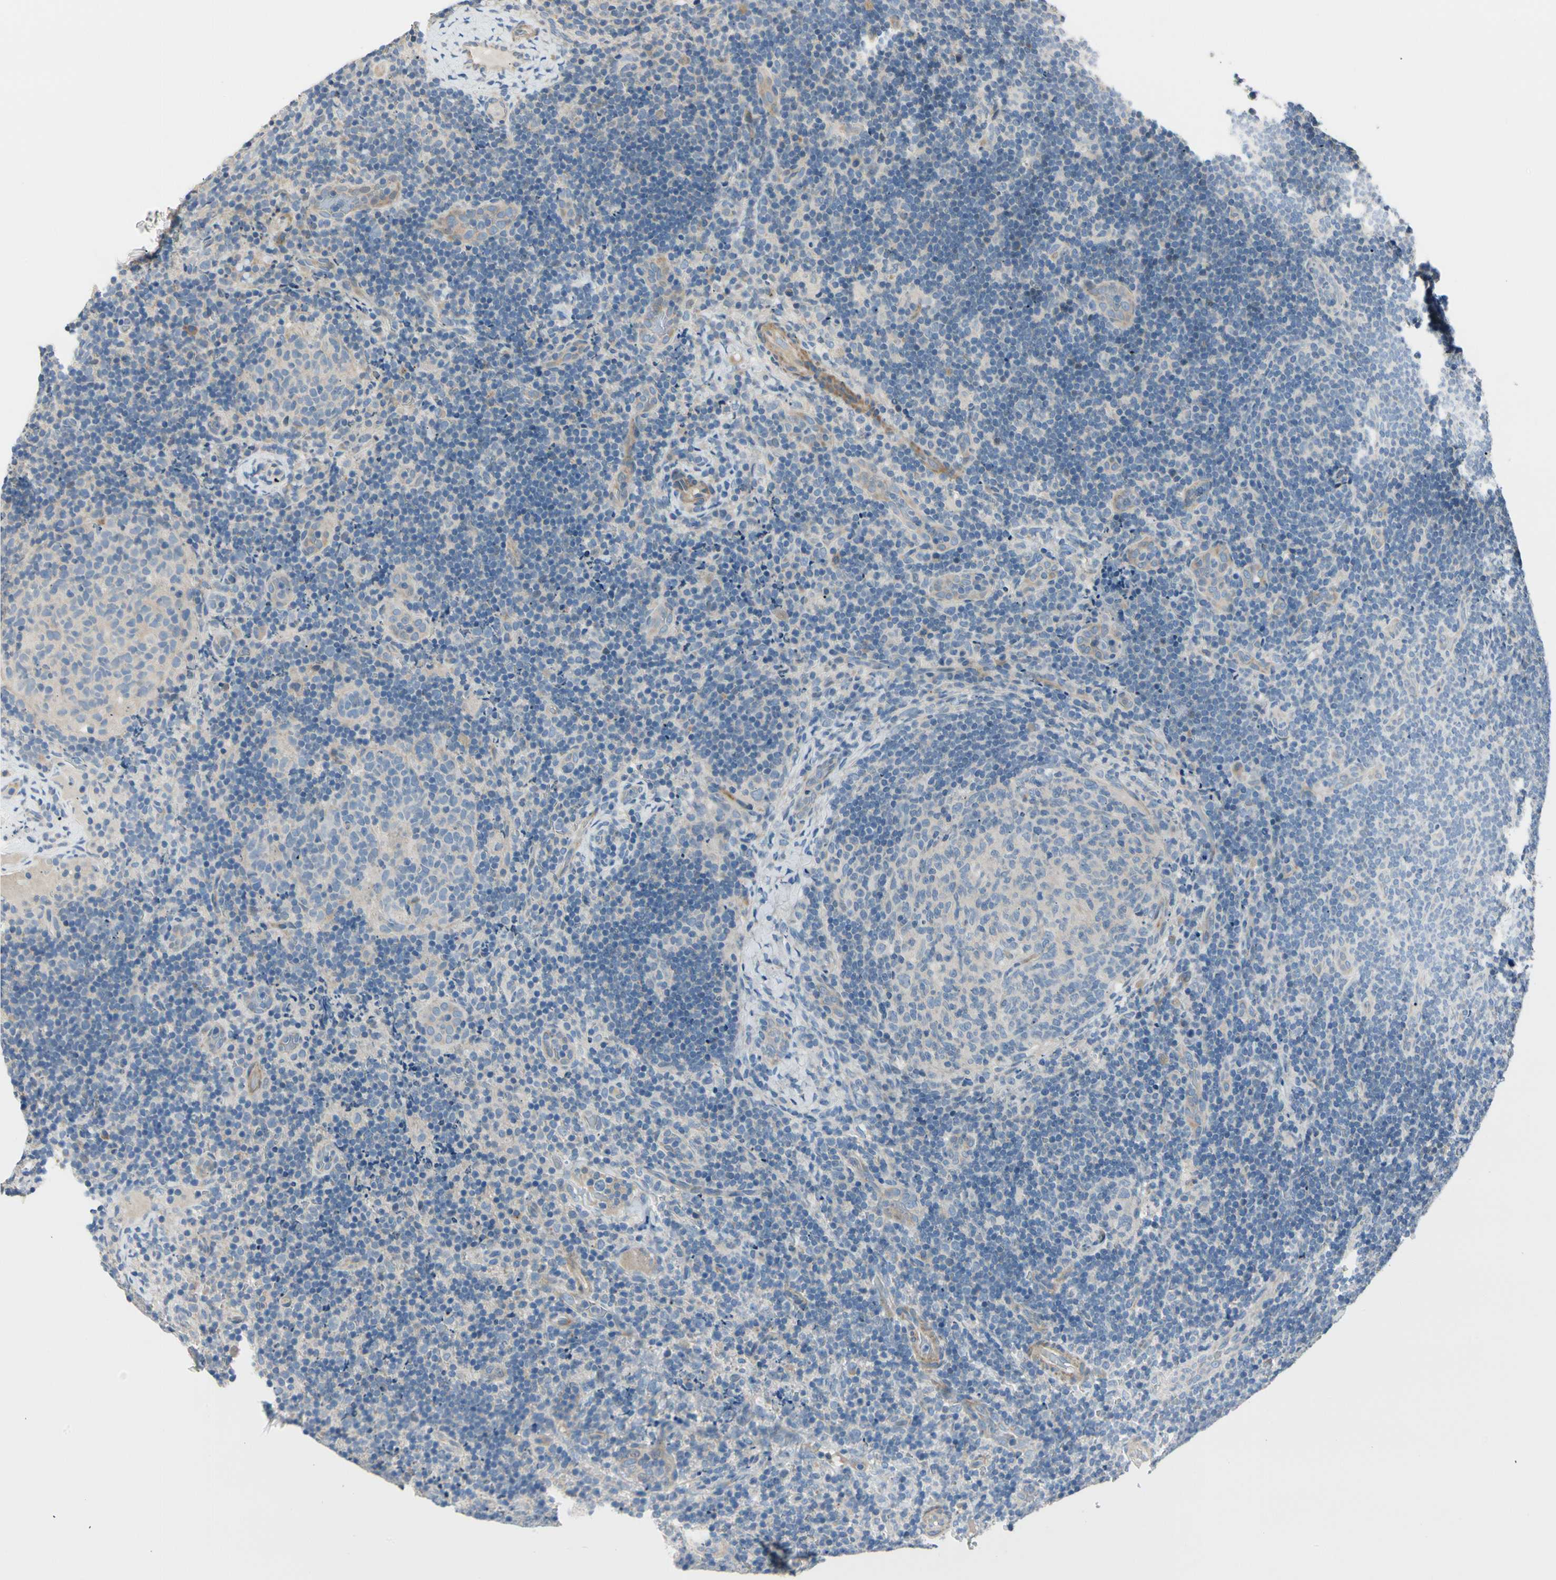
{"staining": {"intensity": "negative", "quantity": "none", "location": "none"}, "tissue": "lymph node", "cell_type": "Germinal center cells", "image_type": "normal", "snomed": [{"axis": "morphology", "description": "Normal tissue, NOS"}, {"axis": "topography", "description": "Lymph node"}], "caption": "DAB (3,3'-diaminobenzidine) immunohistochemical staining of normal lymph node reveals no significant staining in germinal center cells. (Stains: DAB immunohistochemistry with hematoxylin counter stain, Microscopy: brightfield microscopy at high magnification).", "gene": "ADGRA3", "patient": {"sex": "female", "age": 14}}